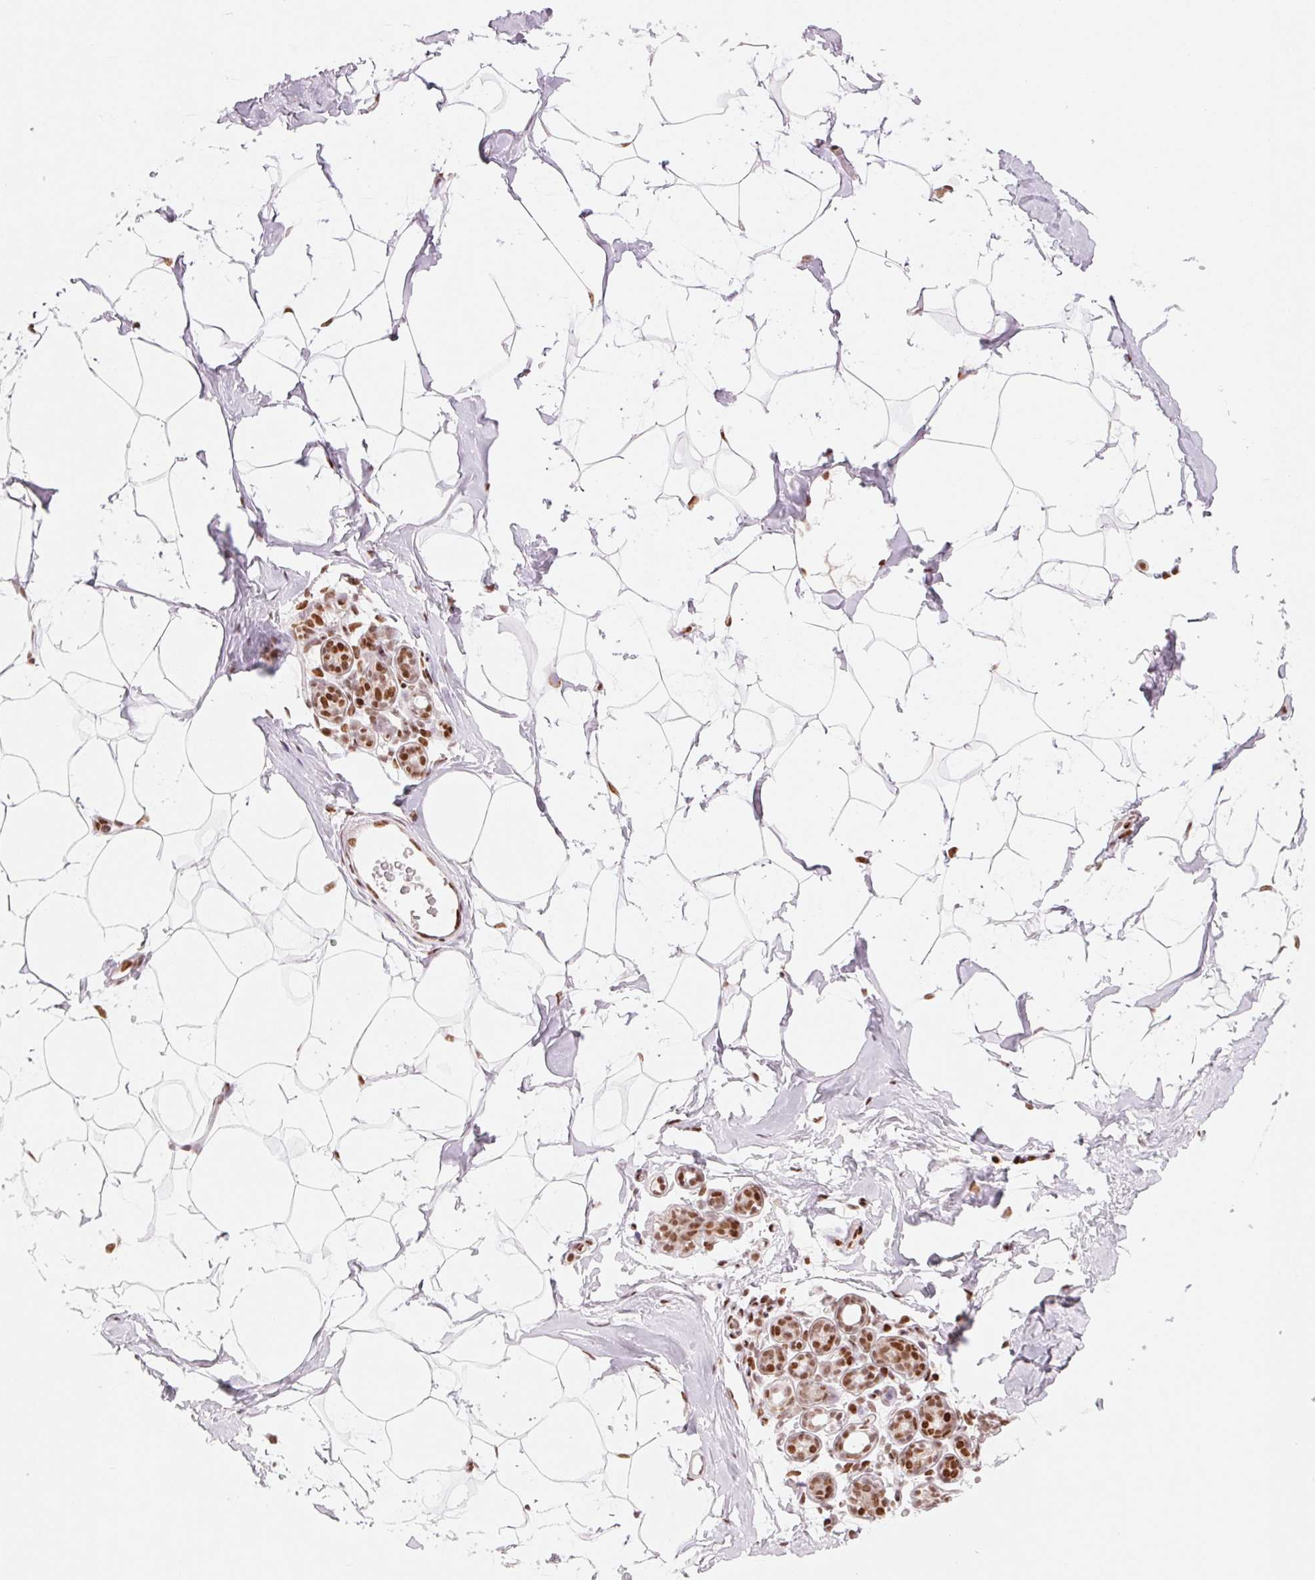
{"staining": {"intensity": "moderate", "quantity": "25%-75%", "location": "nuclear"}, "tissue": "breast", "cell_type": "Adipocytes", "image_type": "normal", "snomed": [{"axis": "morphology", "description": "Normal tissue, NOS"}, {"axis": "topography", "description": "Breast"}], "caption": "Unremarkable breast shows moderate nuclear positivity in about 25%-75% of adipocytes.", "gene": "NXF1", "patient": {"sex": "female", "age": 32}}